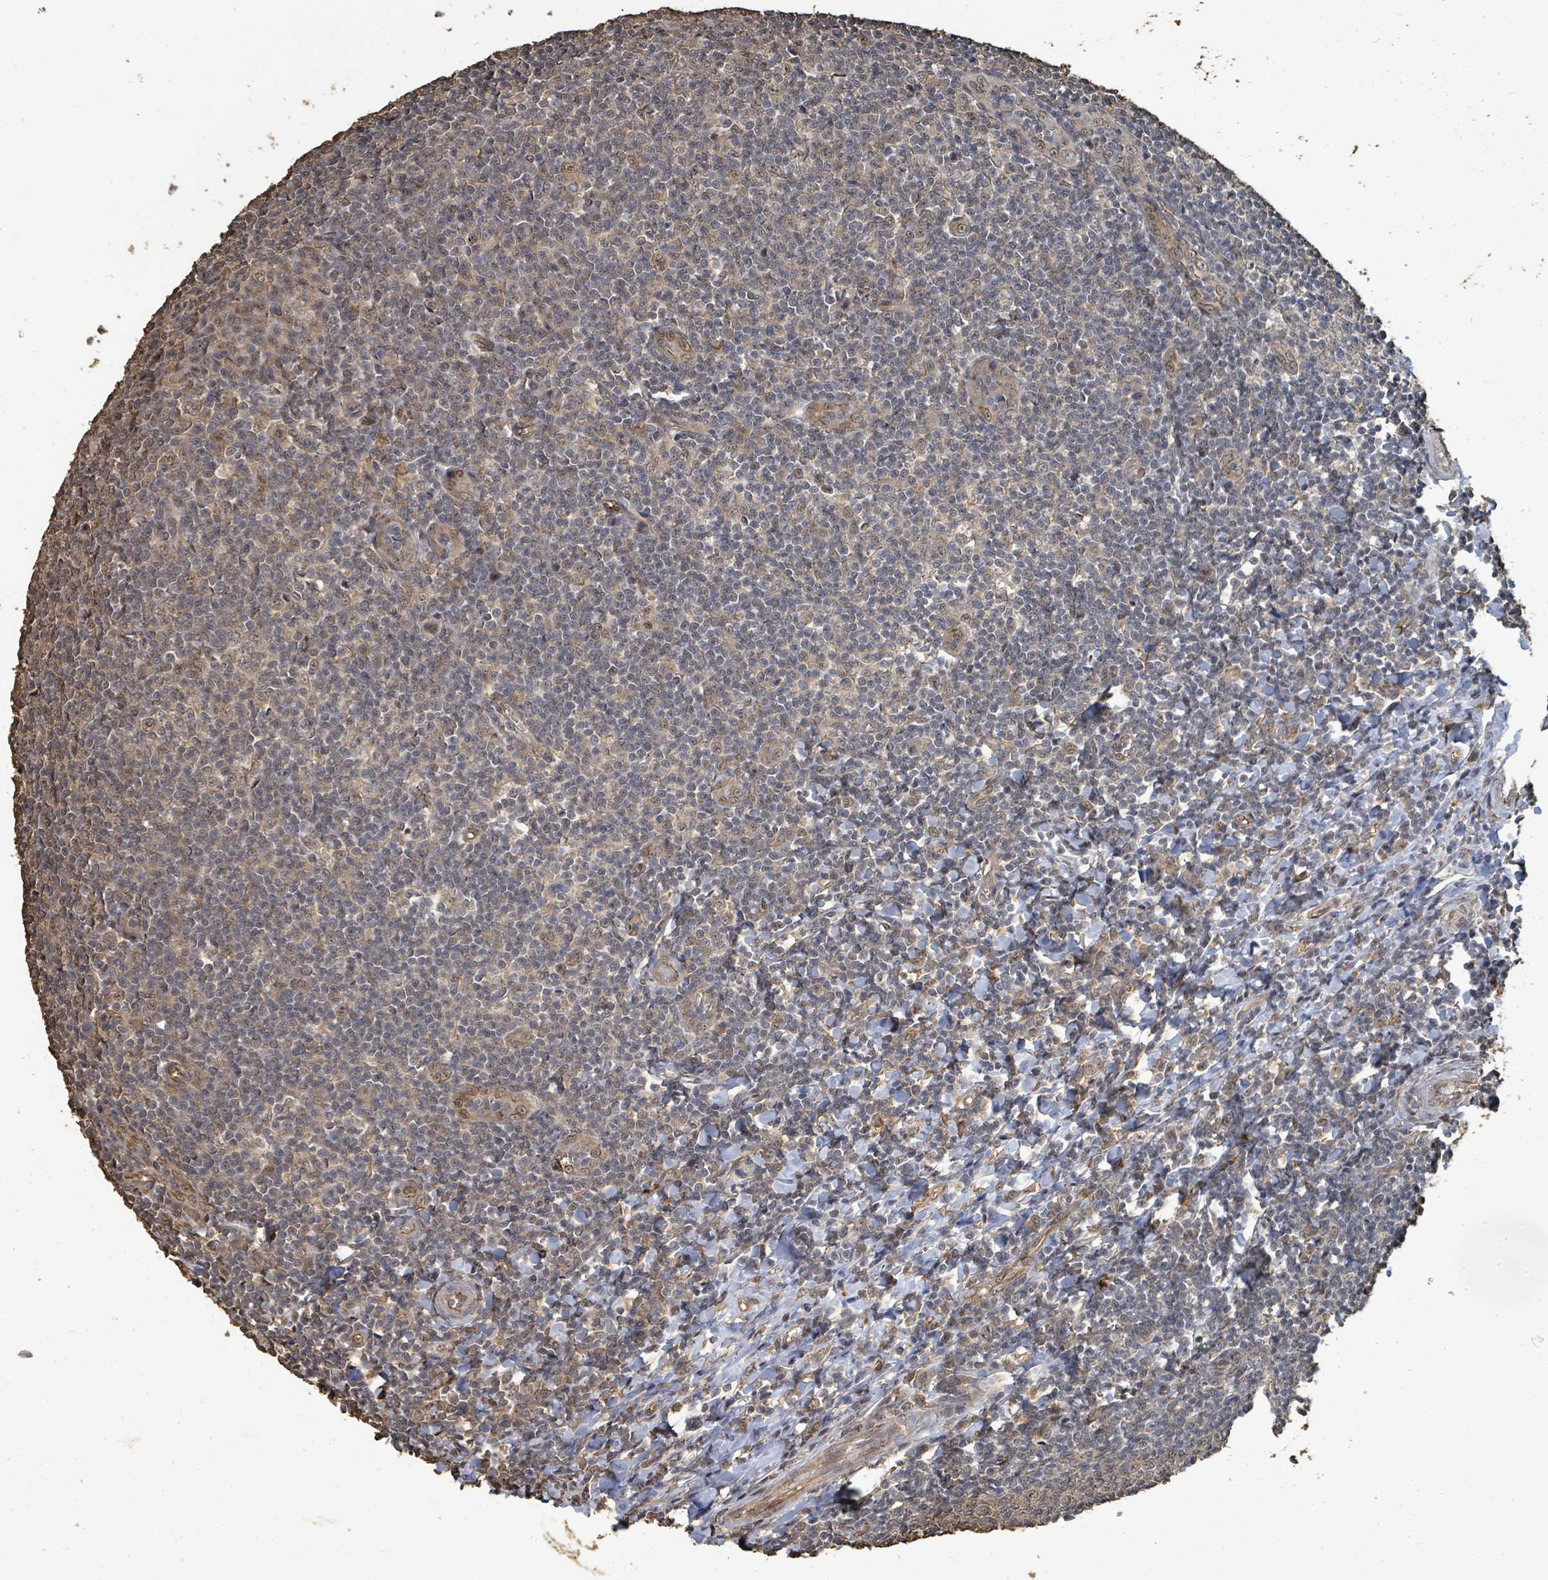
{"staining": {"intensity": "weak", "quantity": "25%-75%", "location": "nuclear"}, "tissue": "tonsil", "cell_type": "Germinal center cells", "image_type": "normal", "snomed": [{"axis": "morphology", "description": "Normal tissue, NOS"}, {"axis": "topography", "description": "Tonsil"}], "caption": "Tonsil stained with DAB immunohistochemistry demonstrates low levels of weak nuclear staining in approximately 25%-75% of germinal center cells. (brown staining indicates protein expression, while blue staining denotes nuclei).", "gene": "C6orf52", "patient": {"sex": "male", "age": 27}}